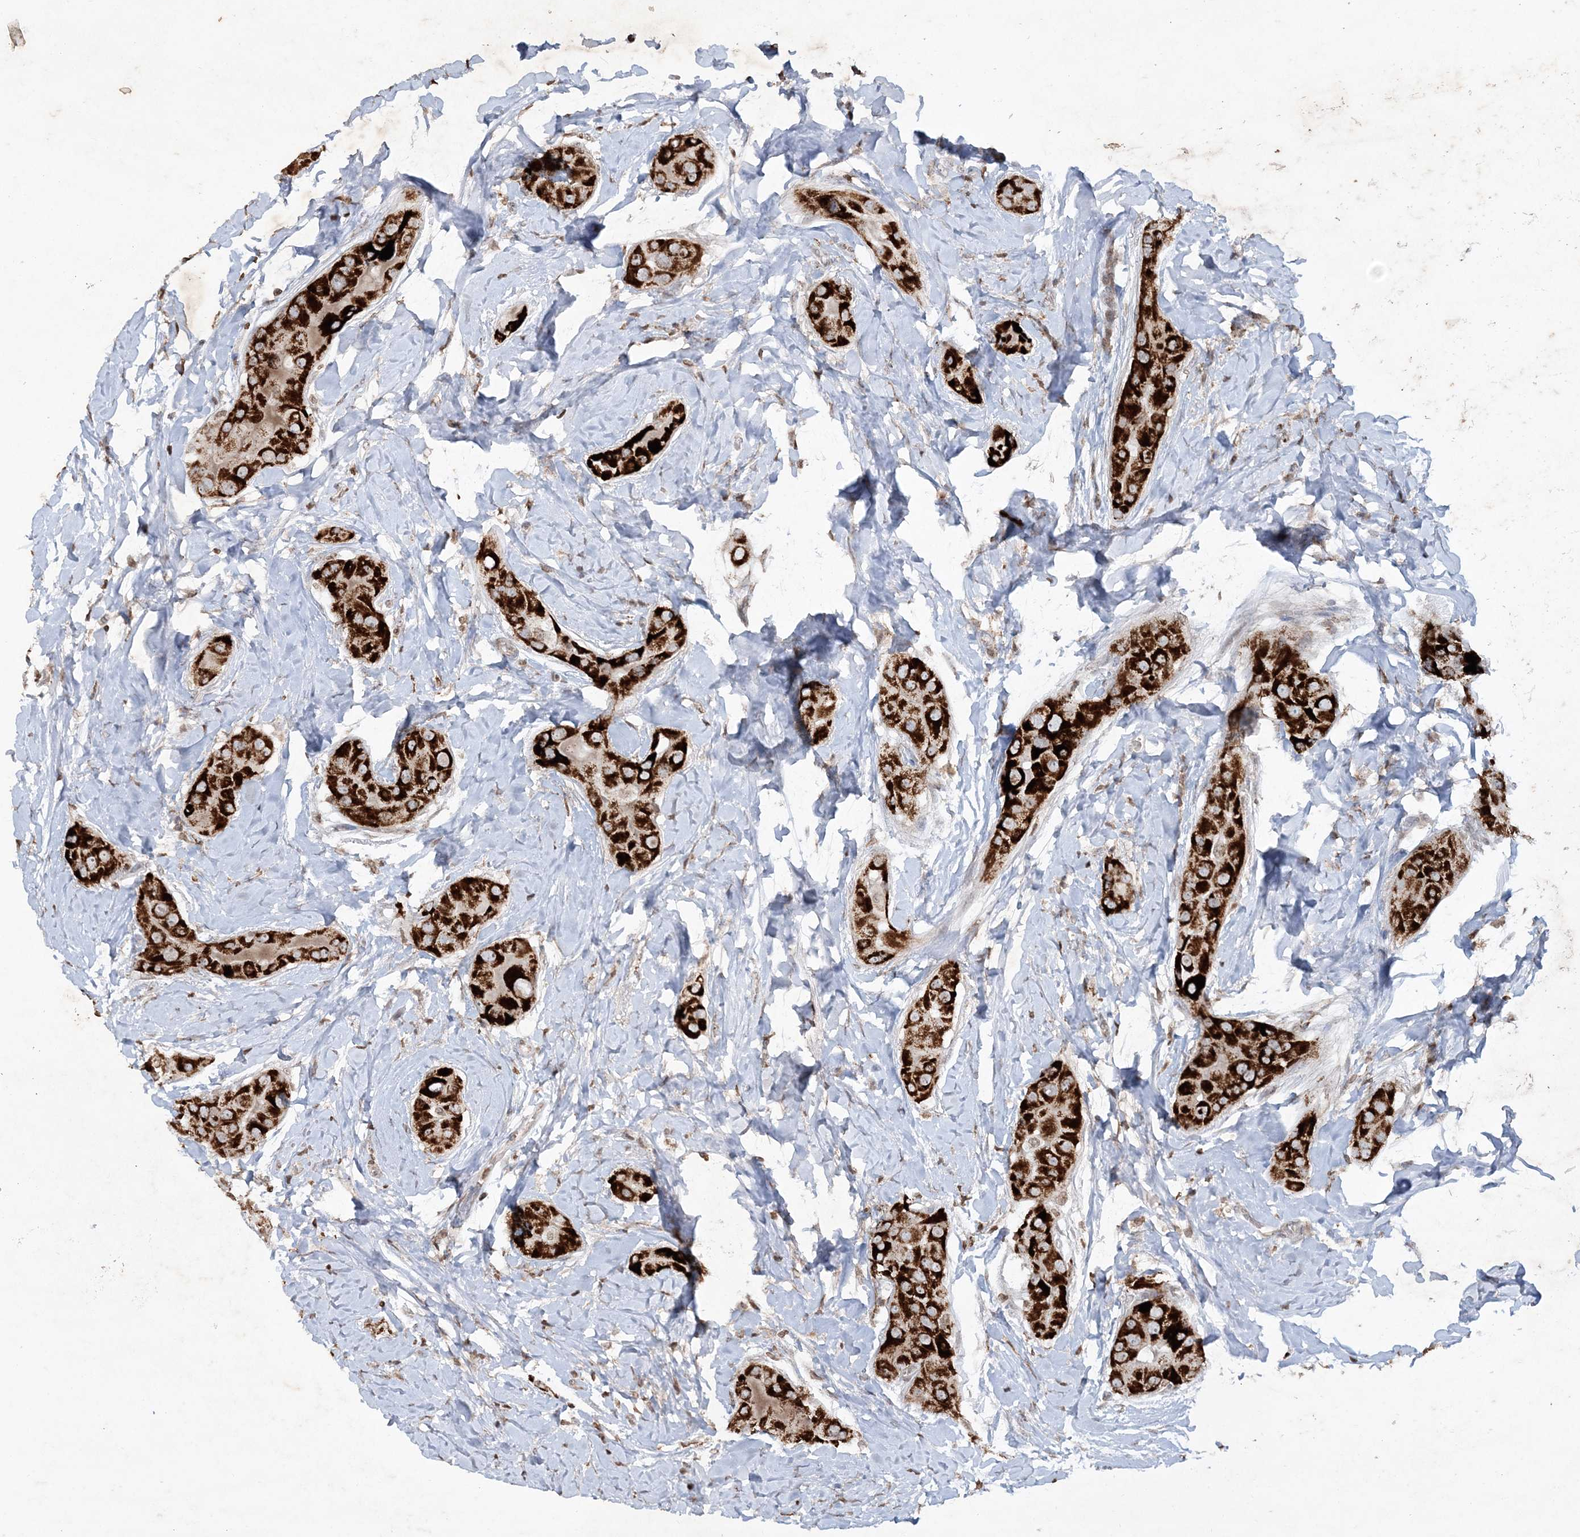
{"staining": {"intensity": "strong", "quantity": ">75%", "location": "cytoplasmic/membranous"}, "tissue": "thyroid cancer", "cell_type": "Tumor cells", "image_type": "cancer", "snomed": [{"axis": "morphology", "description": "Papillary adenocarcinoma, NOS"}, {"axis": "topography", "description": "Thyroid gland"}], "caption": "Immunohistochemical staining of human thyroid cancer (papillary adenocarcinoma) exhibits strong cytoplasmic/membranous protein positivity in about >75% of tumor cells. (DAB (3,3'-diaminobenzidine) IHC with brightfield microscopy, high magnification).", "gene": "TTC7A", "patient": {"sex": "male", "age": 33}}